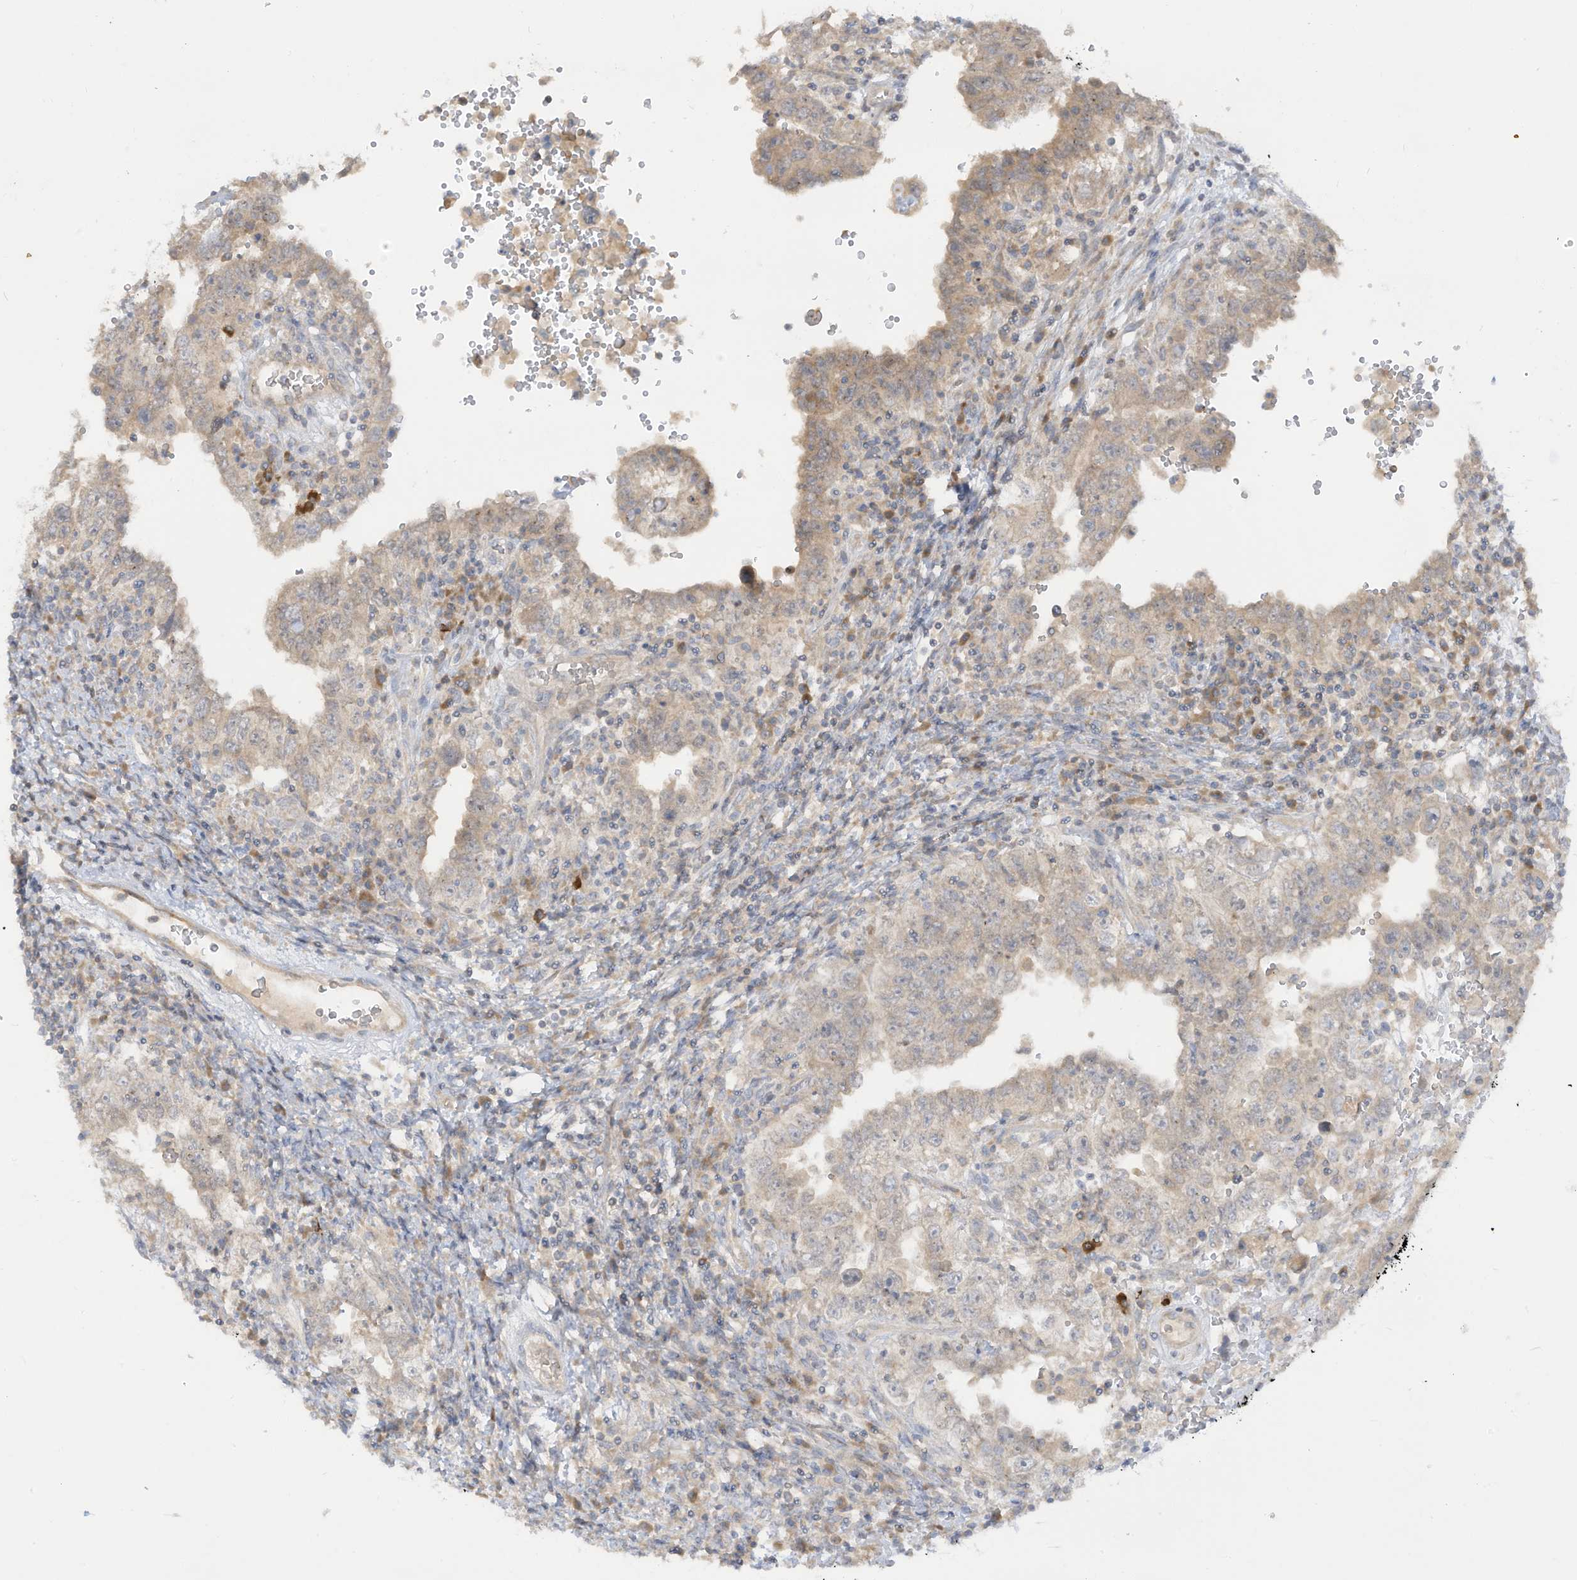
{"staining": {"intensity": "weak", "quantity": "<25%", "location": "cytoplasmic/membranous"}, "tissue": "testis cancer", "cell_type": "Tumor cells", "image_type": "cancer", "snomed": [{"axis": "morphology", "description": "Carcinoma, Embryonal, NOS"}, {"axis": "topography", "description": "Testis"}], "caption": "Embryonal carcinoma (testis) stained for a protein using immunohistochemistry (IHC) shows no staining tumor cells.", "gene": "LRRN2", "patient": {"sex": "male", "age": 26}}